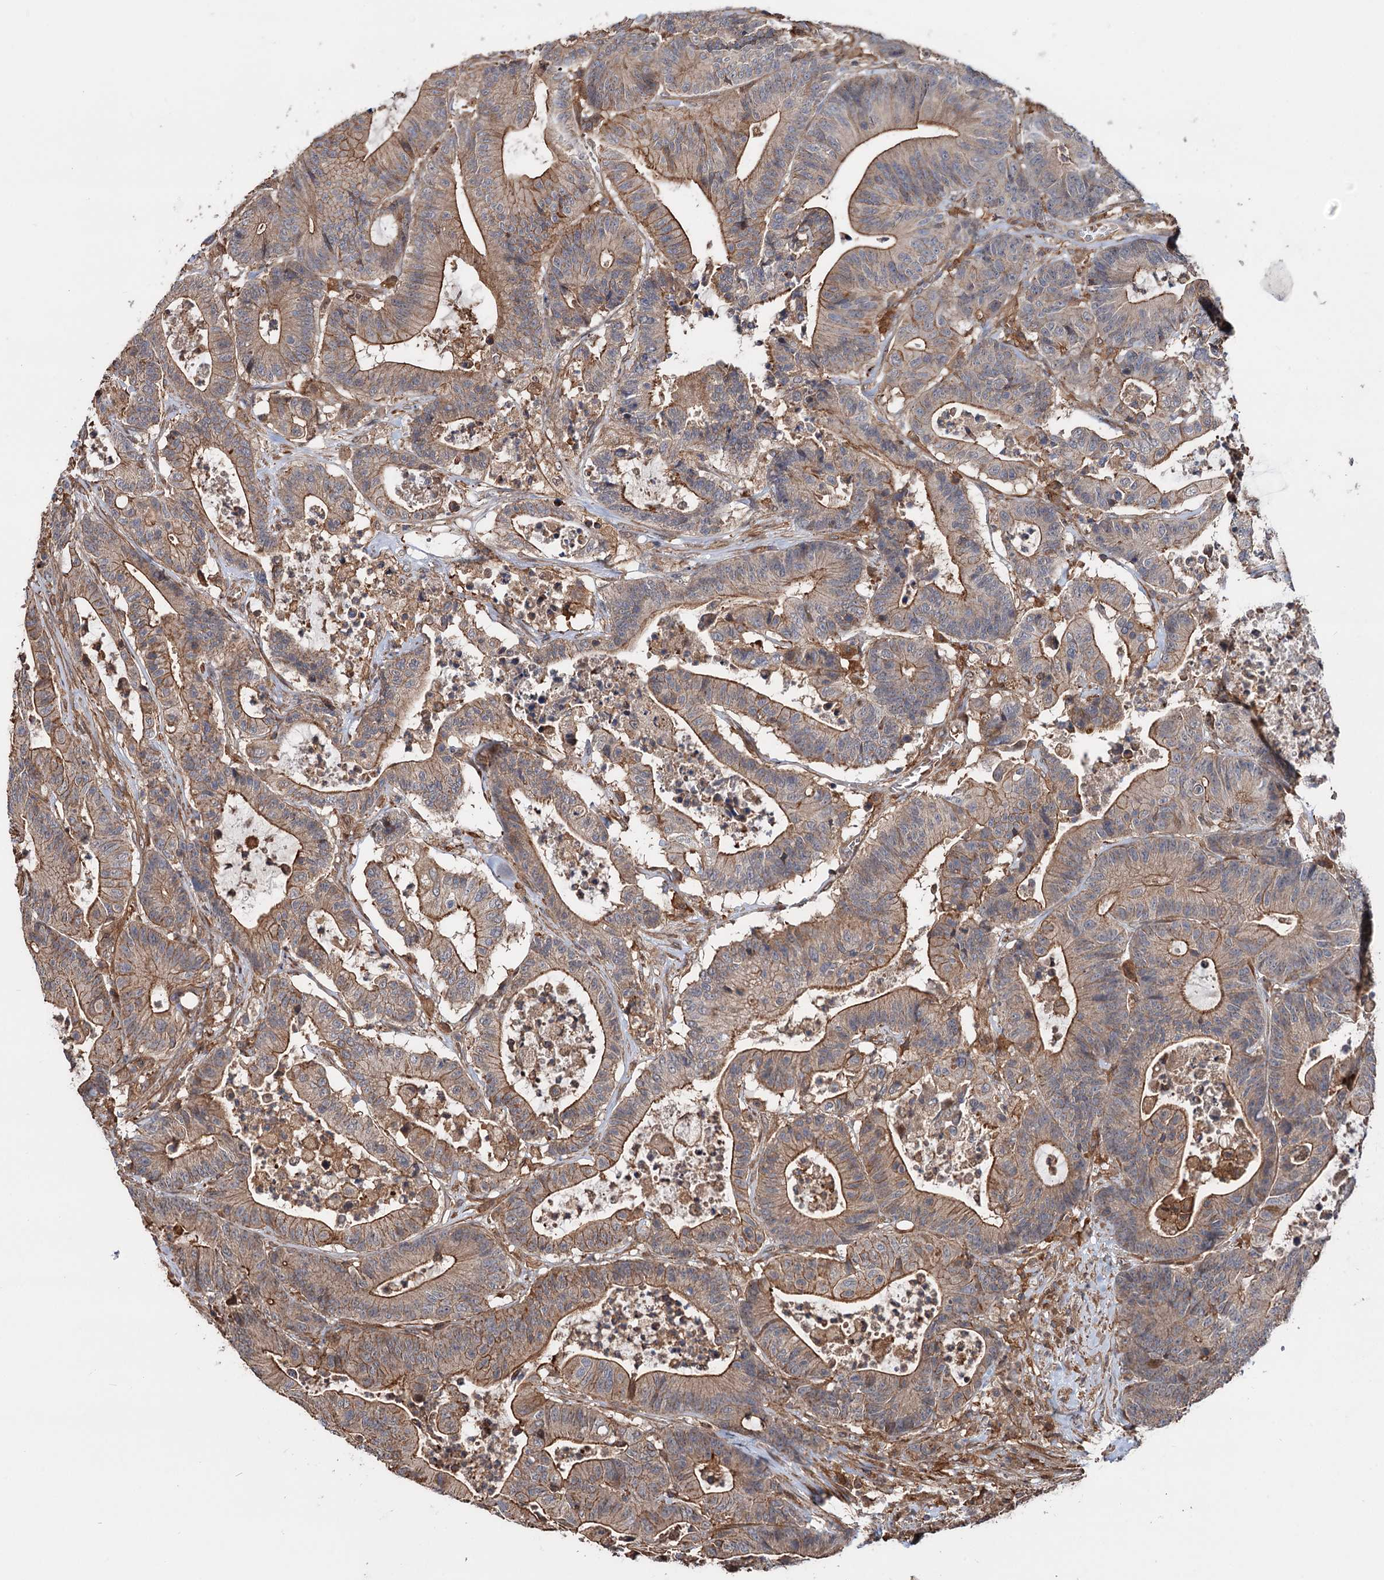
{"staining": {"intensity": "moderate", "quantity": ">75%", "location": "cytoplasmic/membranous"}, "tissue": "colorectal cancer", "cell_type": "Tumor cells", "image_type": "cancer", "snomed": [{"axis": "morphology", "description": "Adenocarcinoma, NOS"}, {"axis": "topography", "description": "Colon"}], "caption": "DAB immunohistochemical staining of adenocarcinoma (colorectal) reveals moderate cytoplasmic/membranous protein staining in approximately >75% of tumor cells.", "gene": "GRIP1", "patient": {"sex": "female", "age": 84}}